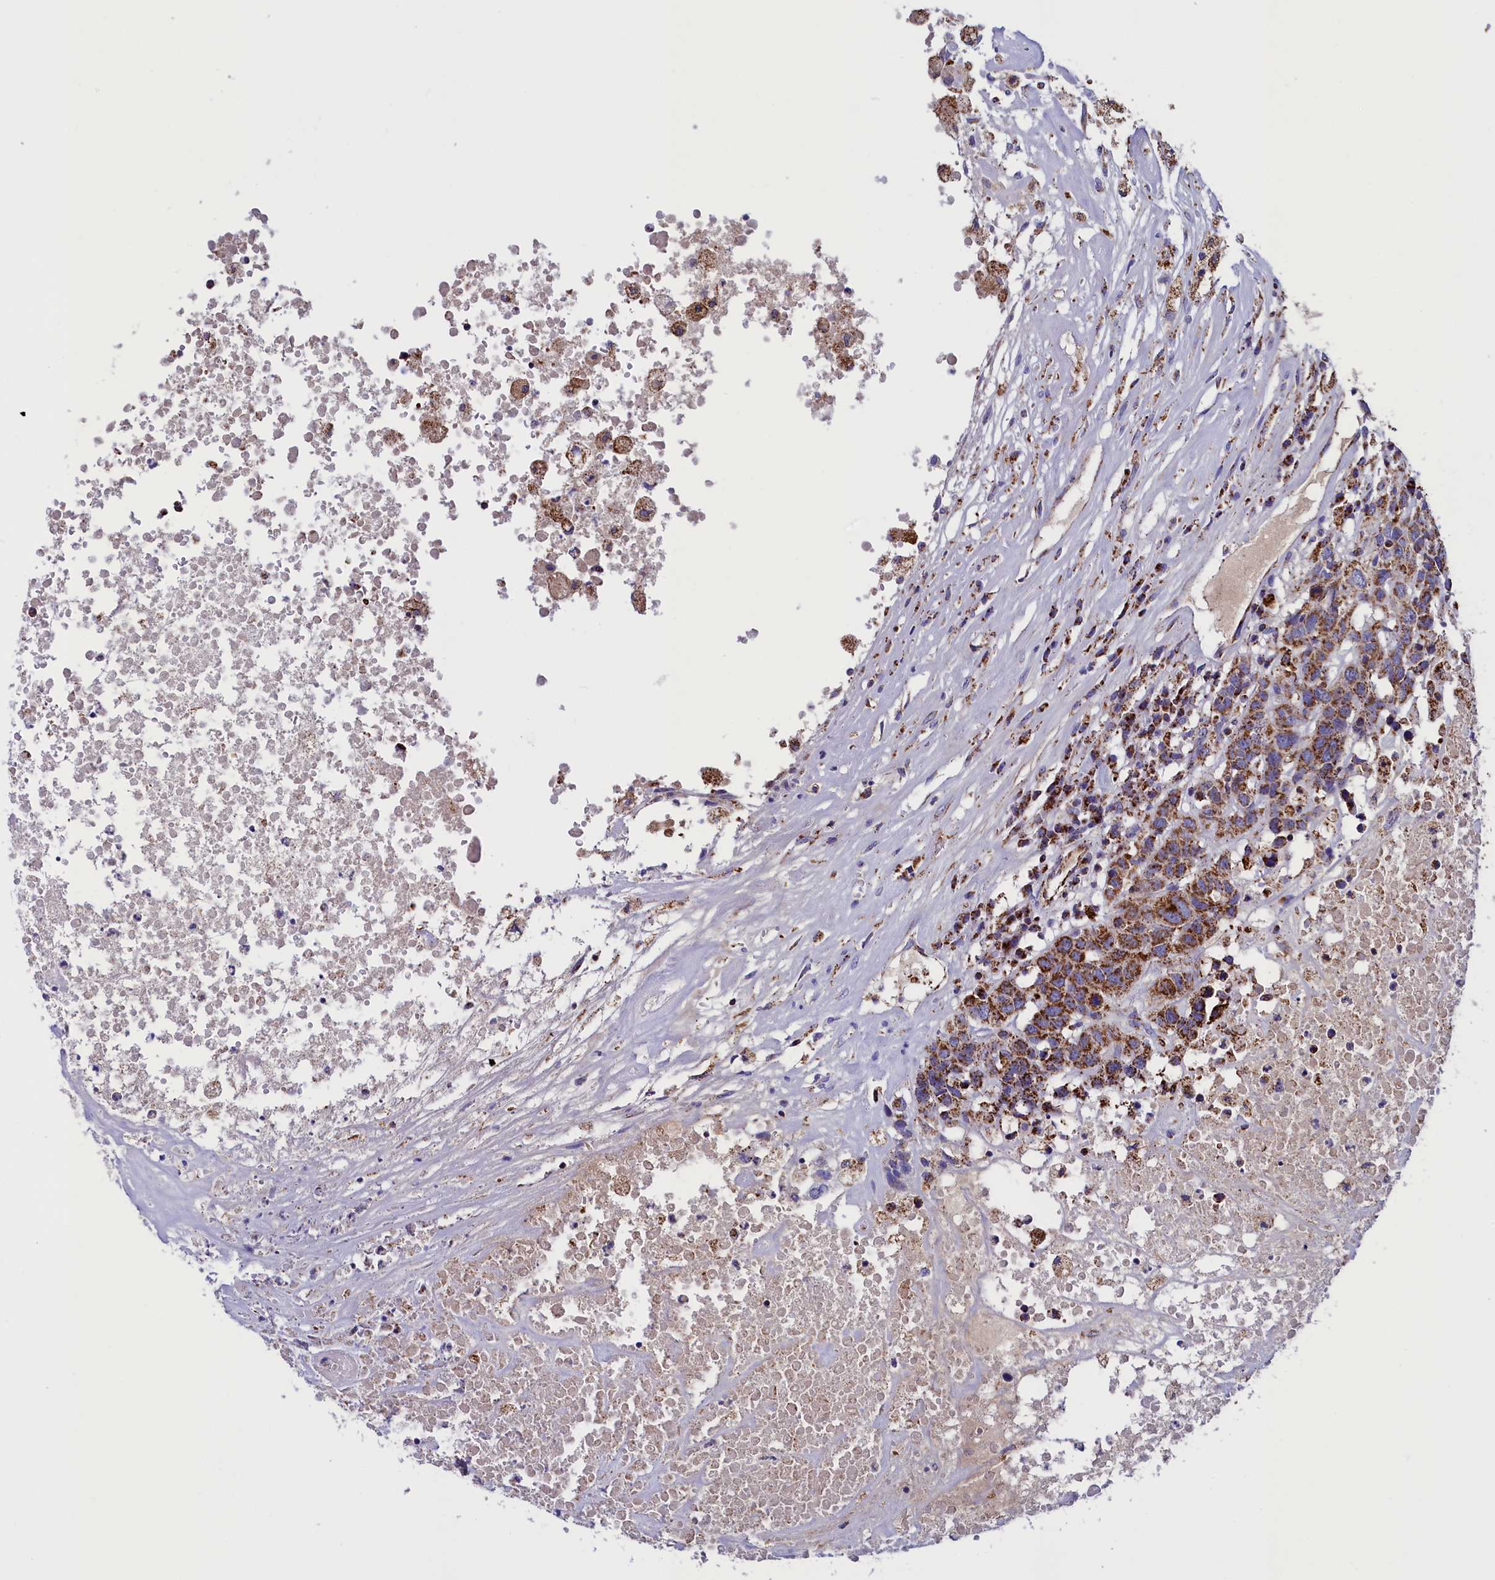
{"staining": {"intensity": "moderate", "quantity": ">75%", "location": "cytoplasmic/membranous"}, "tissue": "head and neck cancer", "cell_type": "Tumor cells", "image_type": "cancer", "snomed": [{"axis": "morphology", "description": "Squamous cell carcinoma, NOS"}, {"axis": "topography", "description": "Head-Neck"}], "caption": "Protein staining exhibits moderate cytoplasmic/membranous expression in about >75% of tumor cells in head and neck cancer (squamous cell carcinoma).", "gene": "SLC39A3", "patient": {"sex": "male", "age": 66}}